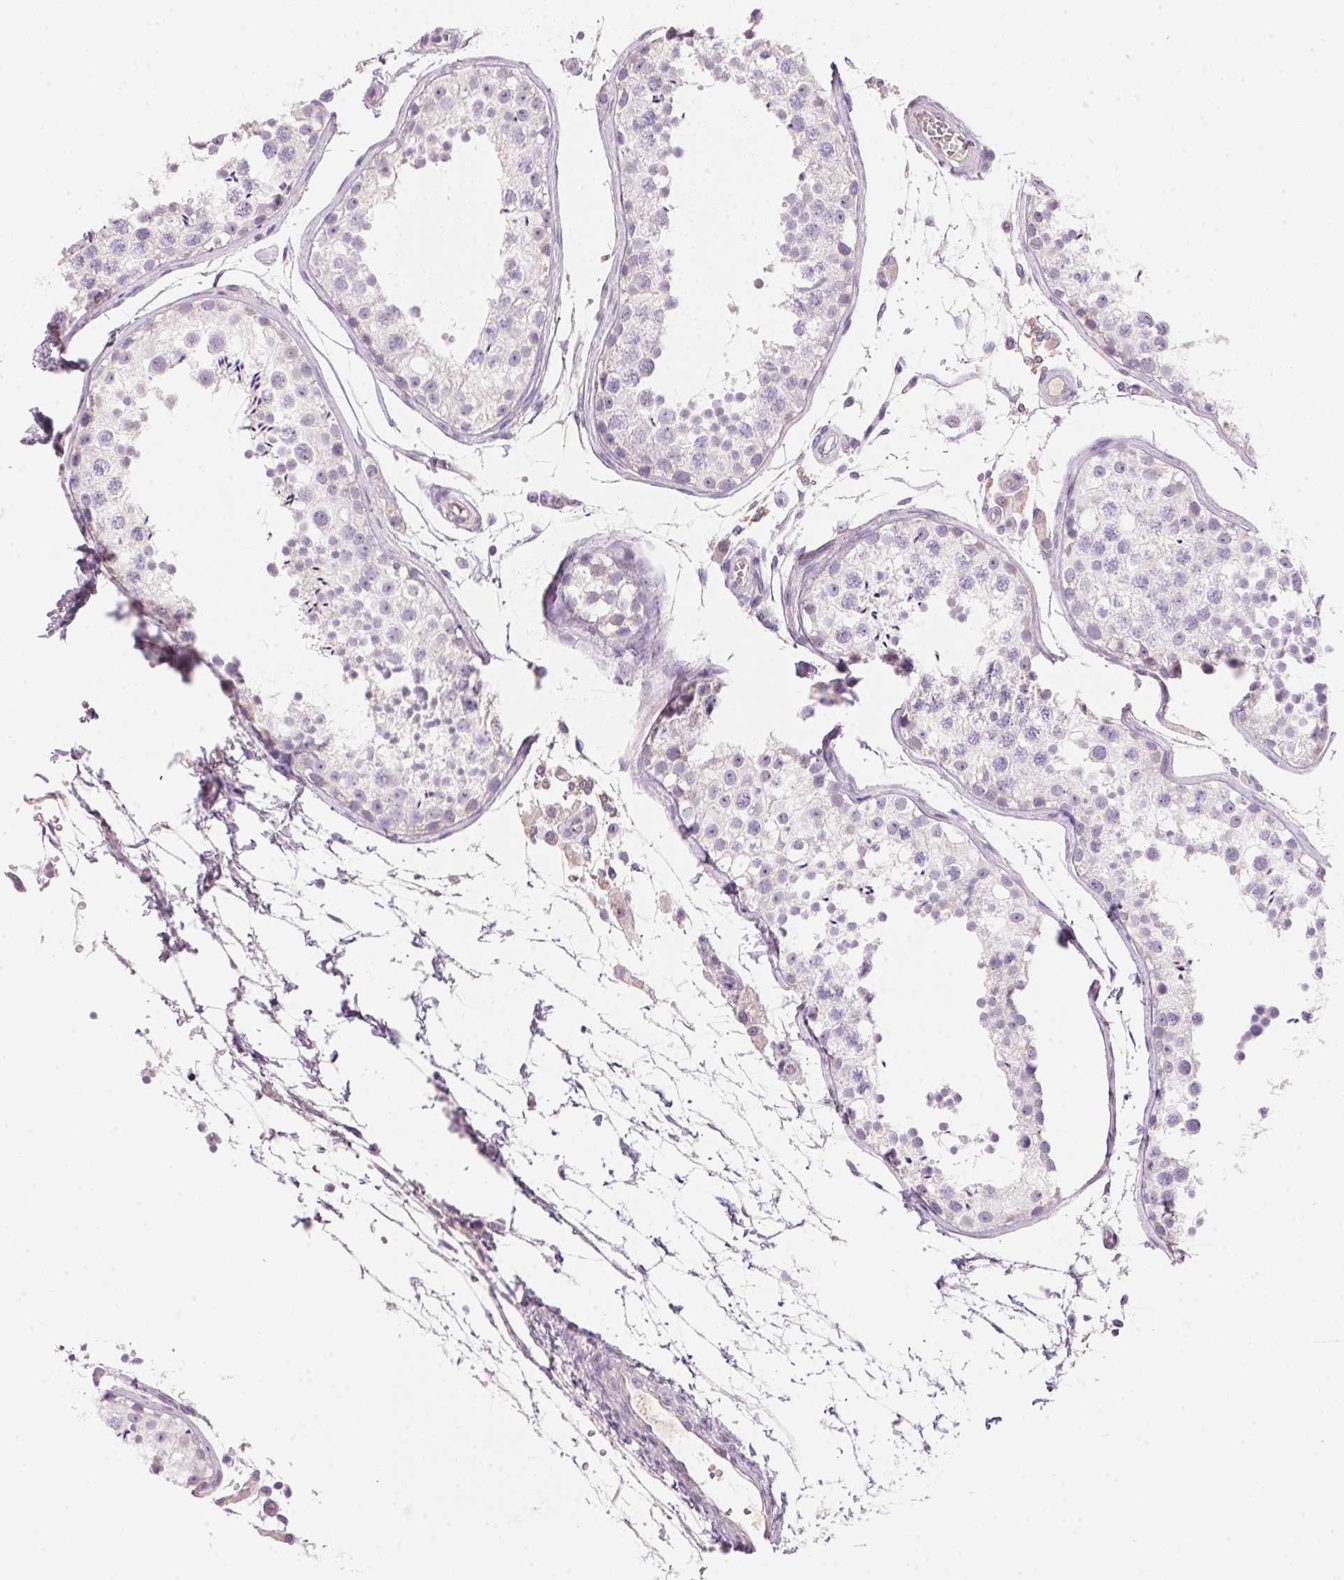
{"staining": {"intensity": "negative", "quantity": "none", "location": "none"}, "tissue": "testis", "cell_type": "Cells in seminiferous ducts", "image_type": "normal", "snomed": [{"axis": "morphology", "description": "Normal tissue, NOS"}, {"axis": "topography", "description": "Testis"}], "caption": "The image shows no staining of cells in seminiferous ducts in unremarkable testis. The staining was performed using DAB to visualize the protein expression in brown, while the nuclei were stained in blue with hematoxylin (Magnification: 20x).", "gene": "CYP11B1", "patient": {"sex": "male", "age": 29}}